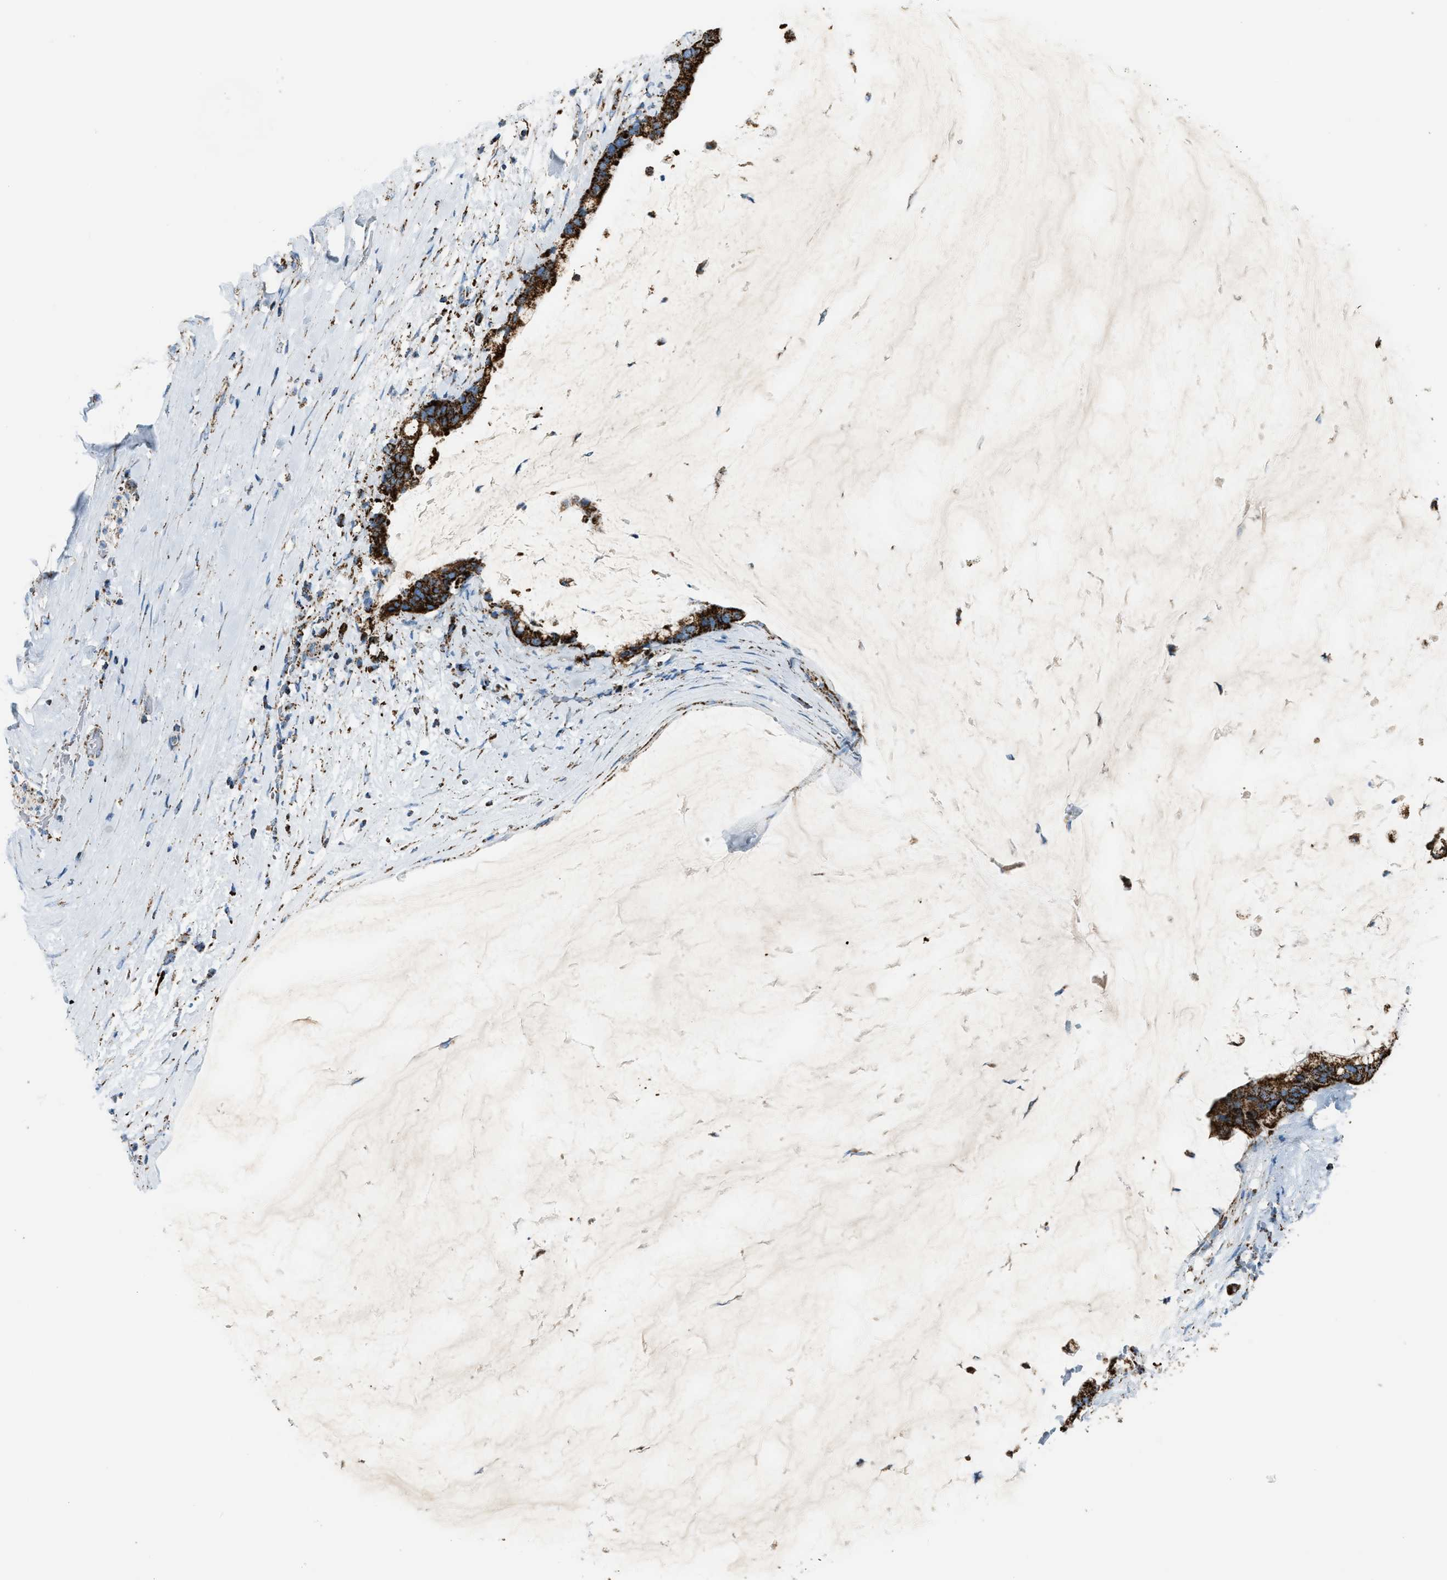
{"staining": {"intensity": "strong", "quantity": ">75%", "location": "cytoplasmic/membranous"}, "tissue": "pancreatic cancer", "cell_type": "Tumor cells", "image_type": "cancer", "snomed": [{"axis": "morphology", "description": "Adenocarcinoma, NOS"}, {"axis": "topography", "description": "Pancreas"}], "caption": "Human pancreatic cancer (adenocarcinoma) stained with a protein marker demonstrates strong staining in tumor cells.", "gene": "MDH2", "patient": {"sex": "male", "age": 41}}